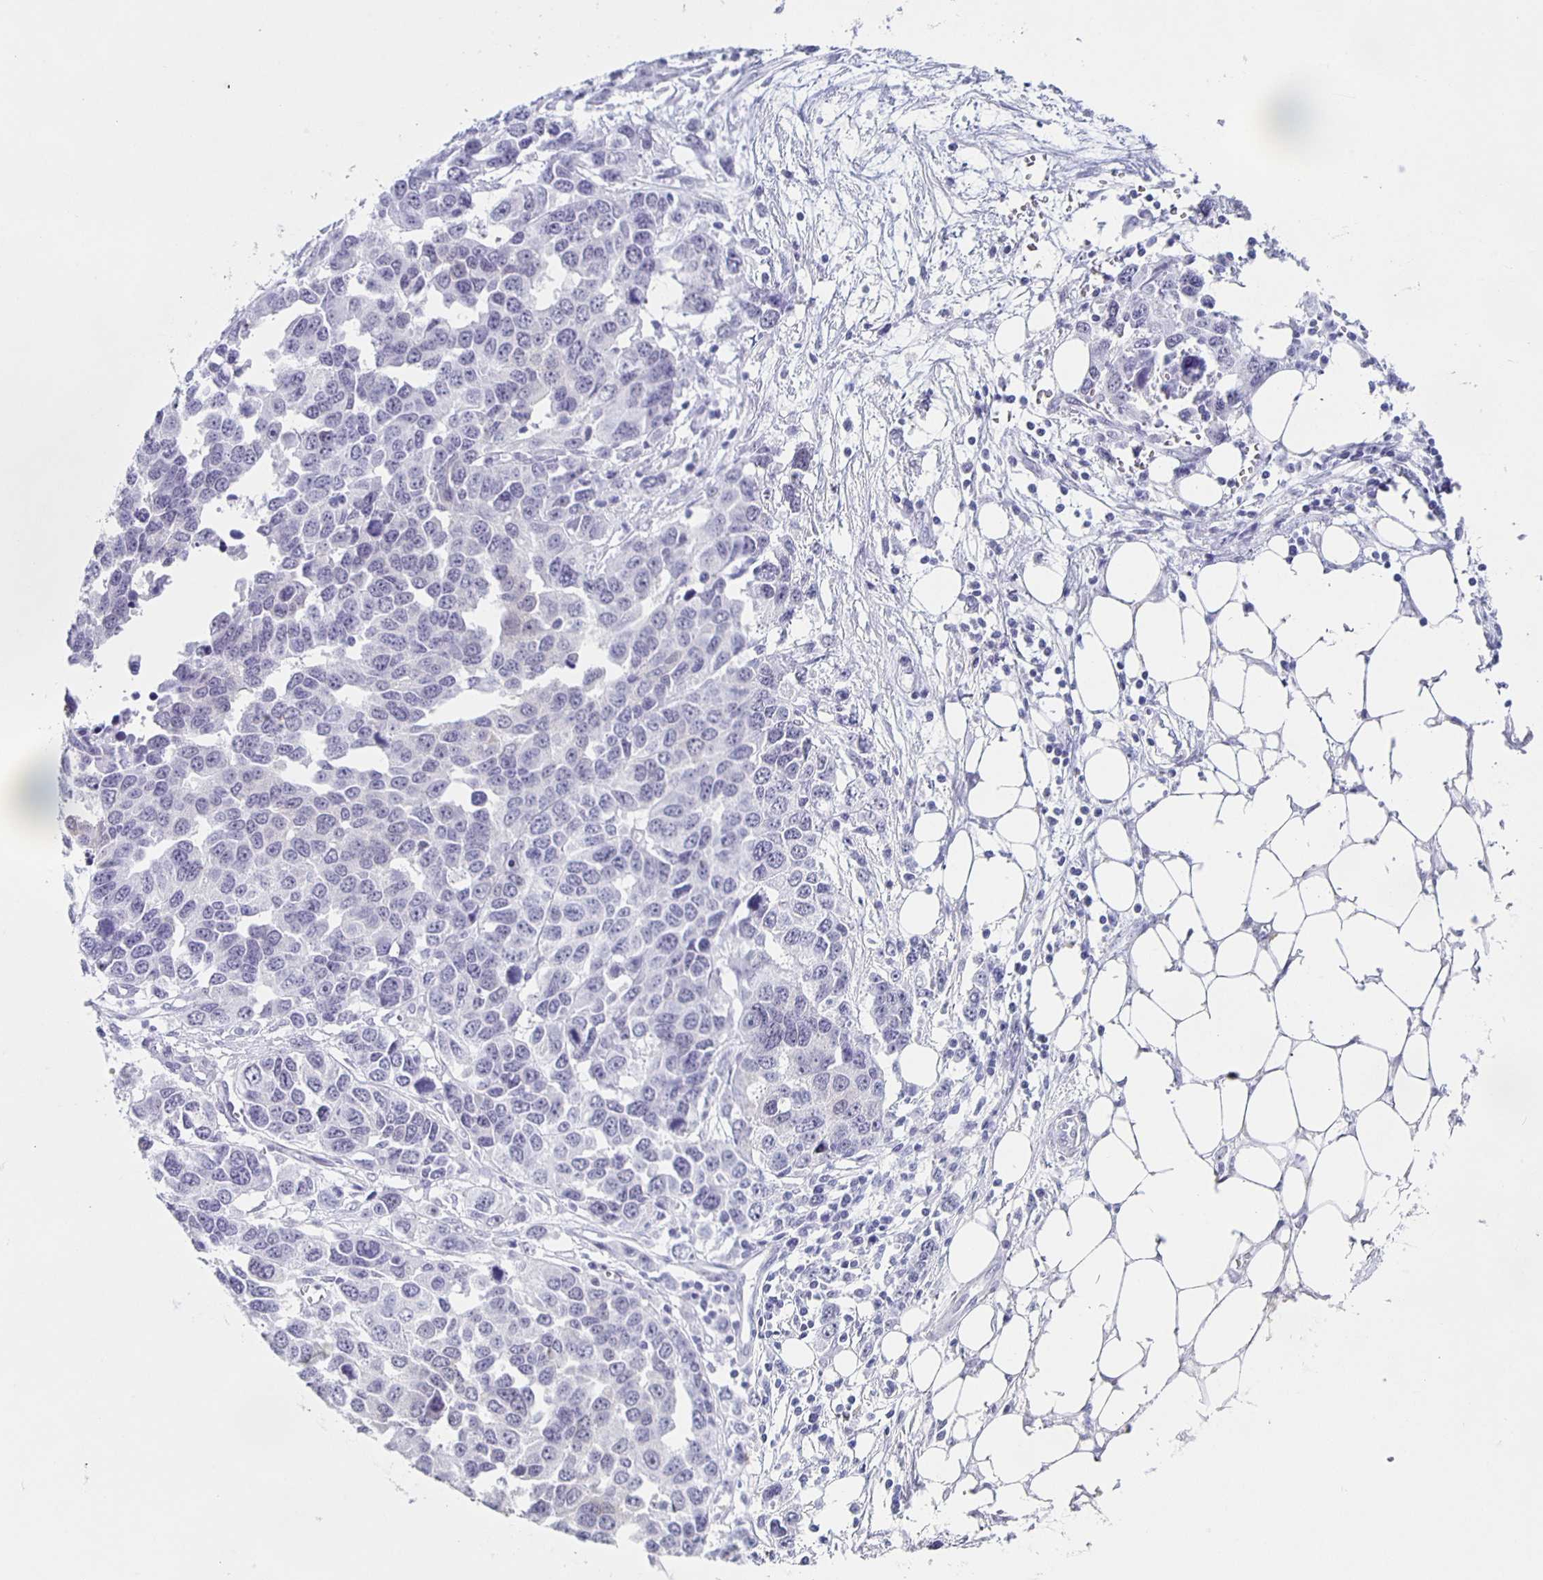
{"staining": {"intensity": "negative", "quantity": "none", "location": "none"}, "tissue": "ovarian cancer", "cell_type": "Tumor cells", "image_type": "cancer", "snomed": [{"axis": "morphology", "description": "Cystadenocarcinoma, serous, NOS"}, {"axis": "topography", "description": "Ovary"}], "caption": "High power microscopy histopathology image of an IHC photomicrograph of serous cystadenocarcinoma (ovarian), revealing no significant staining in tumor cells.", "gene": "TPPP", "patient": {"sex": "female", "age": 76}}